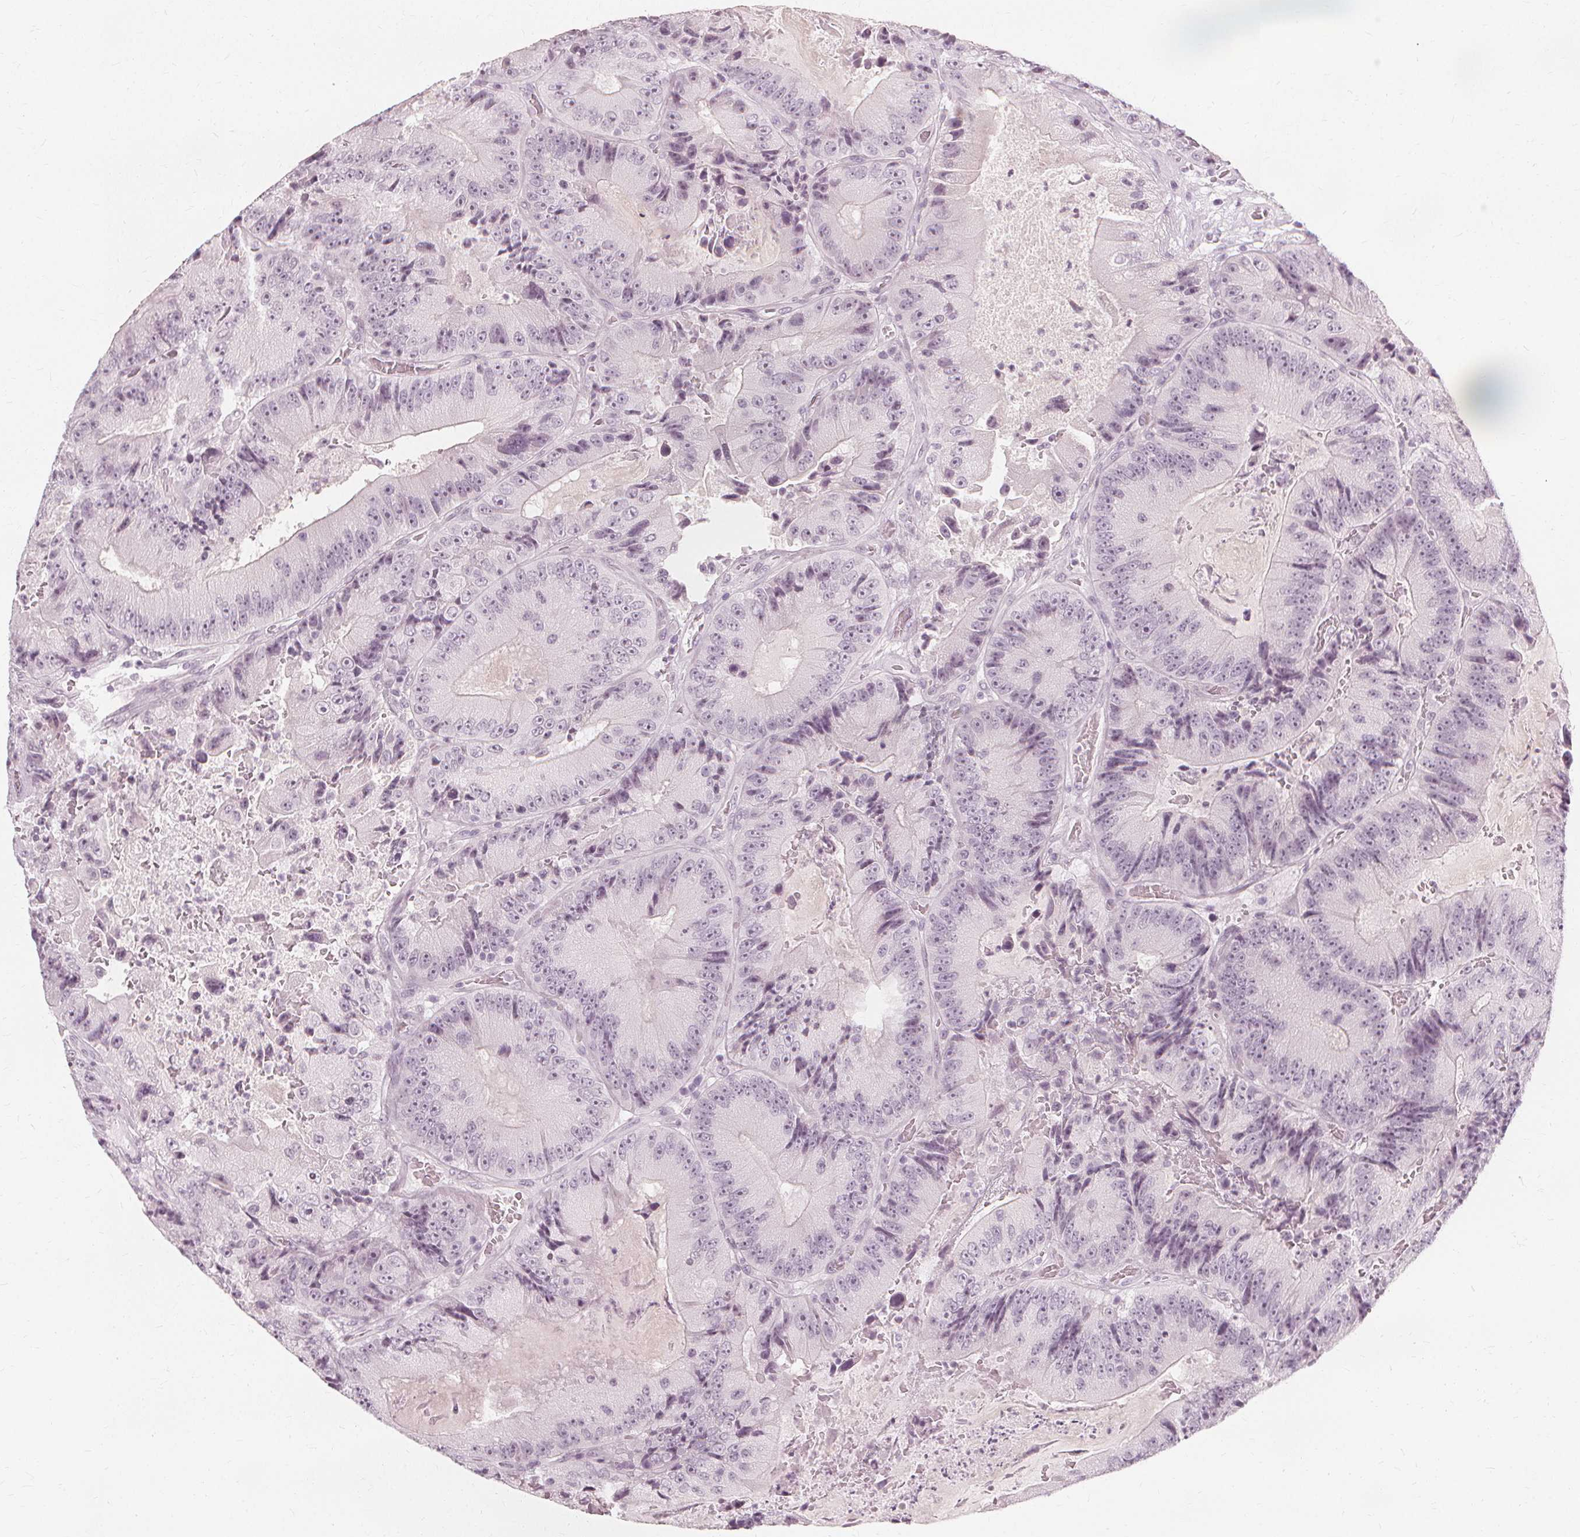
{"staining": {"intensity": "negative", "quantity": "none", "location": "none"}, "tissue": "colorectal cancer", "cell_type": "Tumor cells", "image_type": "cancer", "snomed": [{"axis": "morphology", "description": "Adenocarcinoma, NOS"}, {"axis": "topography", "description": "Colon"}], "caption": "The photomicrograph reveals no staining of tumor cells in colorectal adenocarcinoma.", "gene": "NXPE1", "patient": {"sex": "female", "age": 86}}